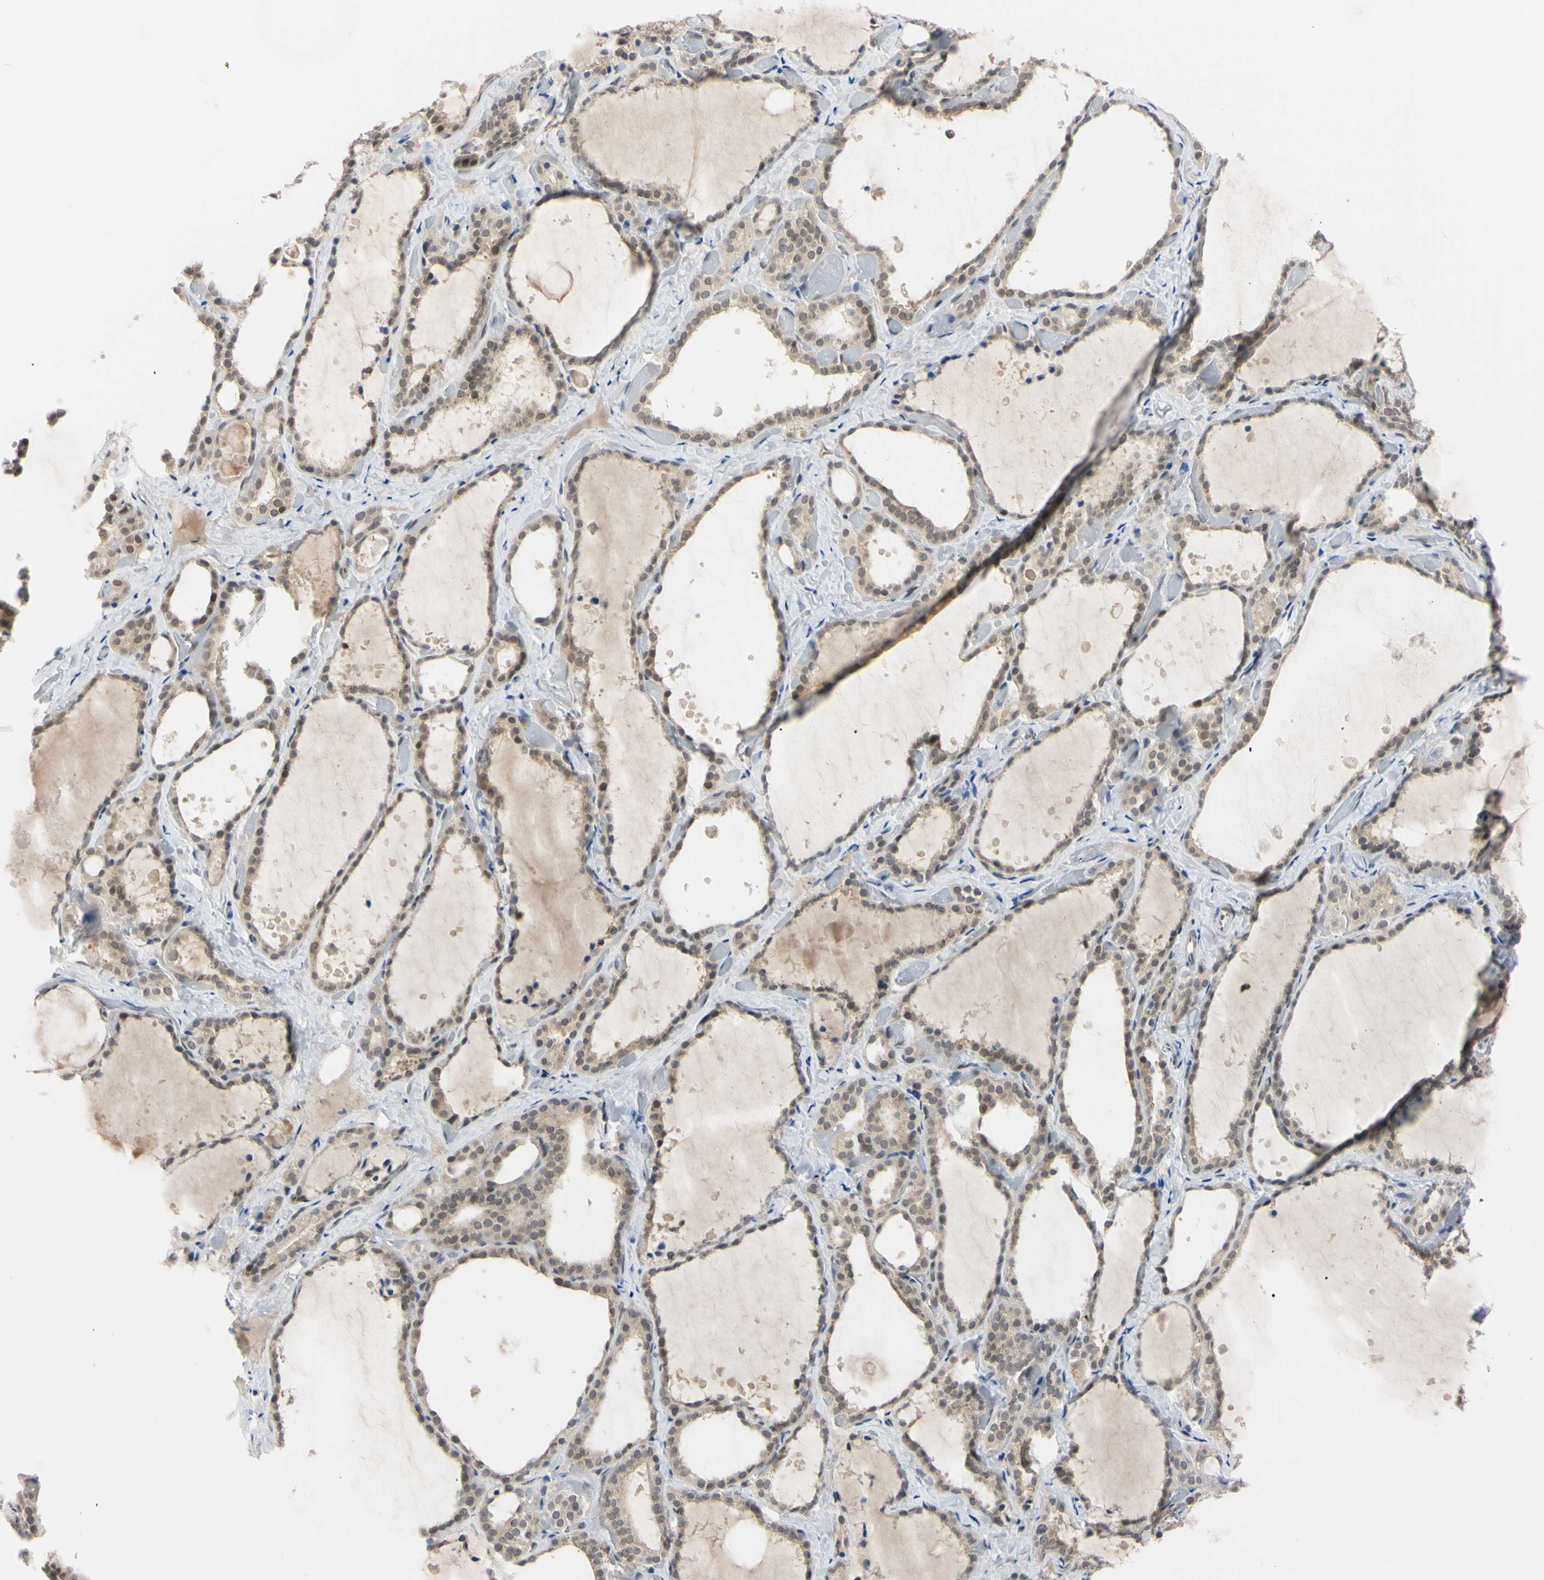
{"staining": {"intensity": "weak", "quantity": "25%-75%", "location": "cytoplasmic/membranous"}, "tissue": "thyroid gland", "cell_type": "Glandular cells", "image_type": "normal", "snomed": [{"axis": "morphology", "description": "Normal tissue, NOS"}, {"axis": "topography", "description": "Thyroid gland"}], "caption": "Immunohistochemical staining of benign human thyroid gland exhibits weak cytoplasmic/membranous protein staining in approximately 25%-75% of glandular cells.", "gene": "UBE2I", "patient": {"sex": "female", "age": 44}}